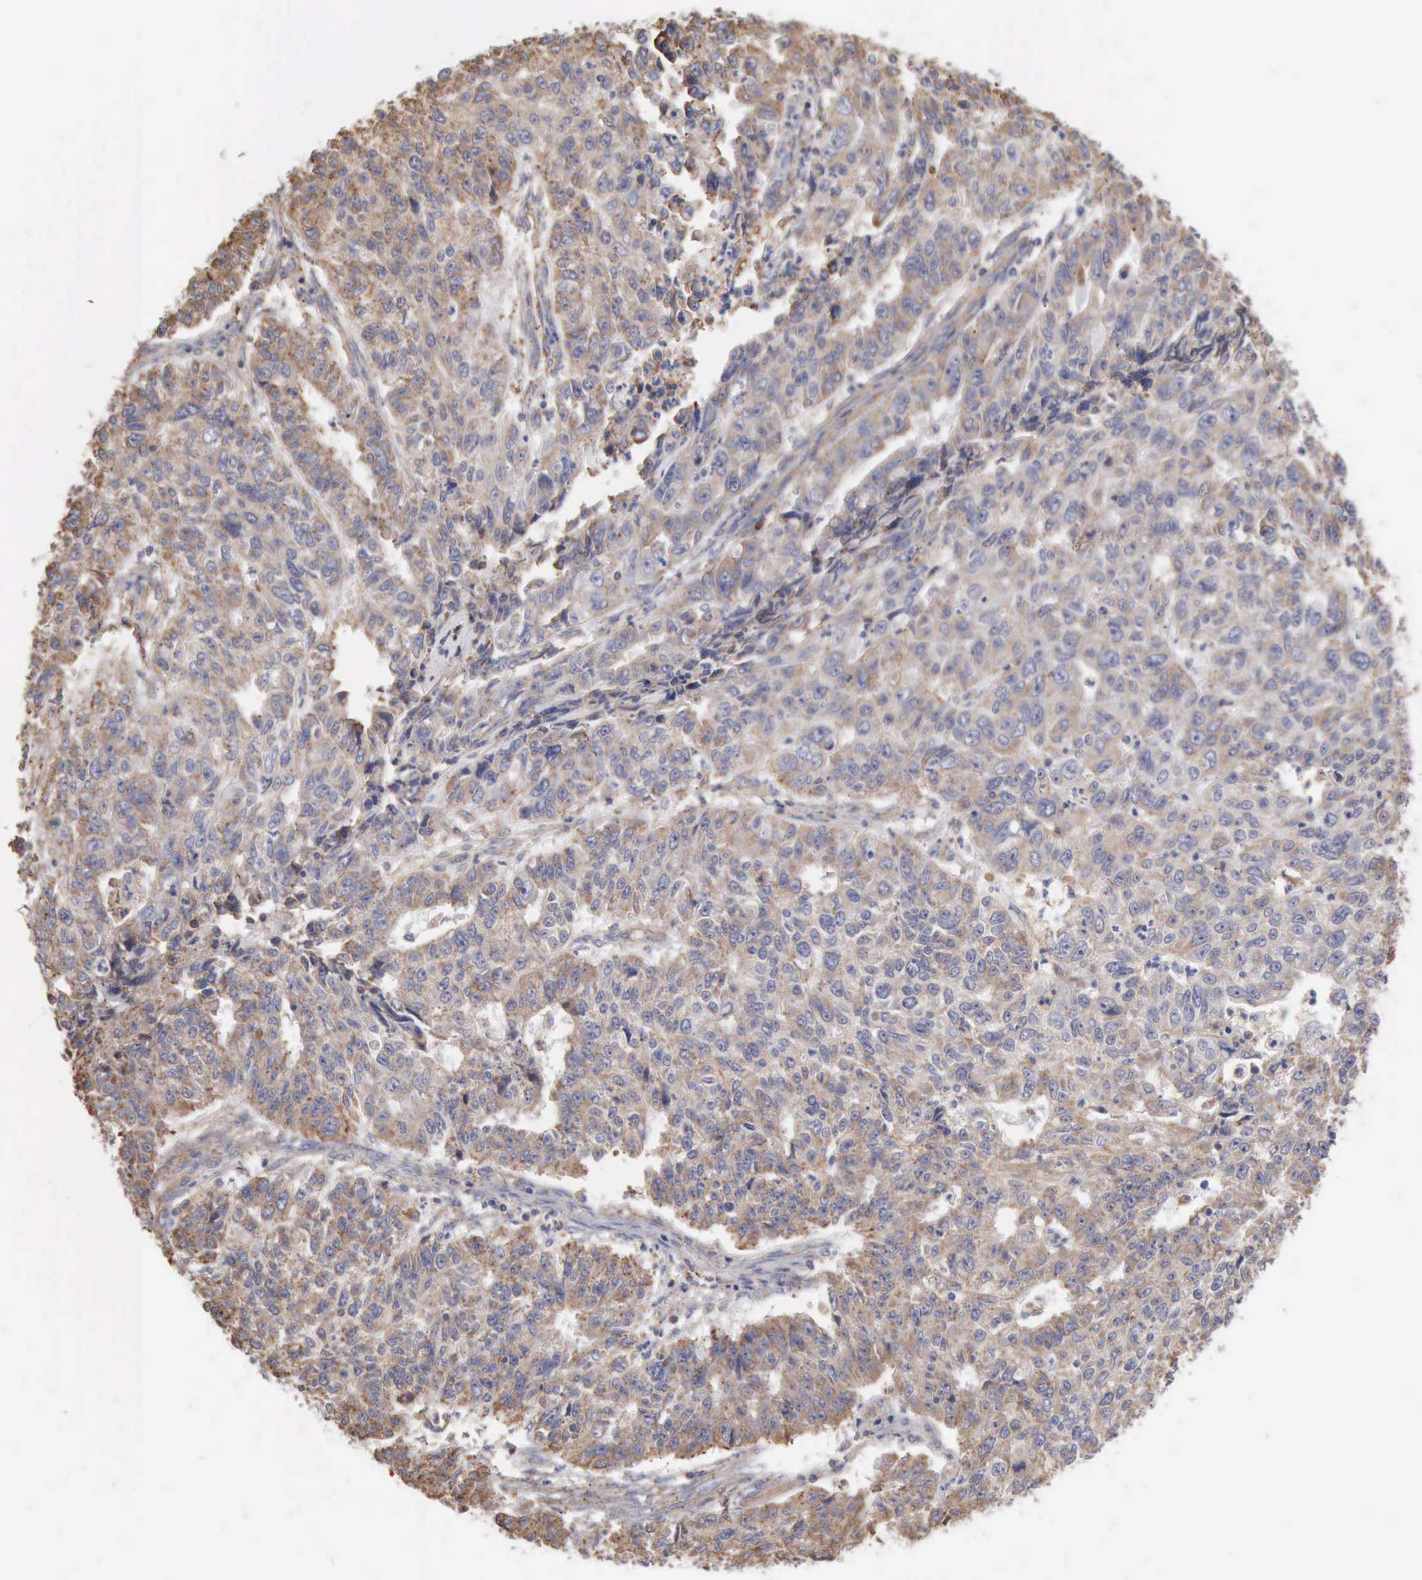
{"staining": {"intensity": "weak", "quantity": ">75%", "location": "cytoplasmic/membranous"}, "tissue": "endometrial cancer", "cell_type": "Tumor cells", "image_type": "cancer", "snomed": [{"axis": "morphology", "description": "Adenocarcinoma, NOS"}, {"axis": "topography", "description": "Endometrium"}], "caption": "An image of adenocarcinoma (endometrial) stained for a protein shows weak cytoplasmic/membranous brown staining in tumor cells.", "gene": "GPR101", "patient": {"sex": "female", "age": 42}}